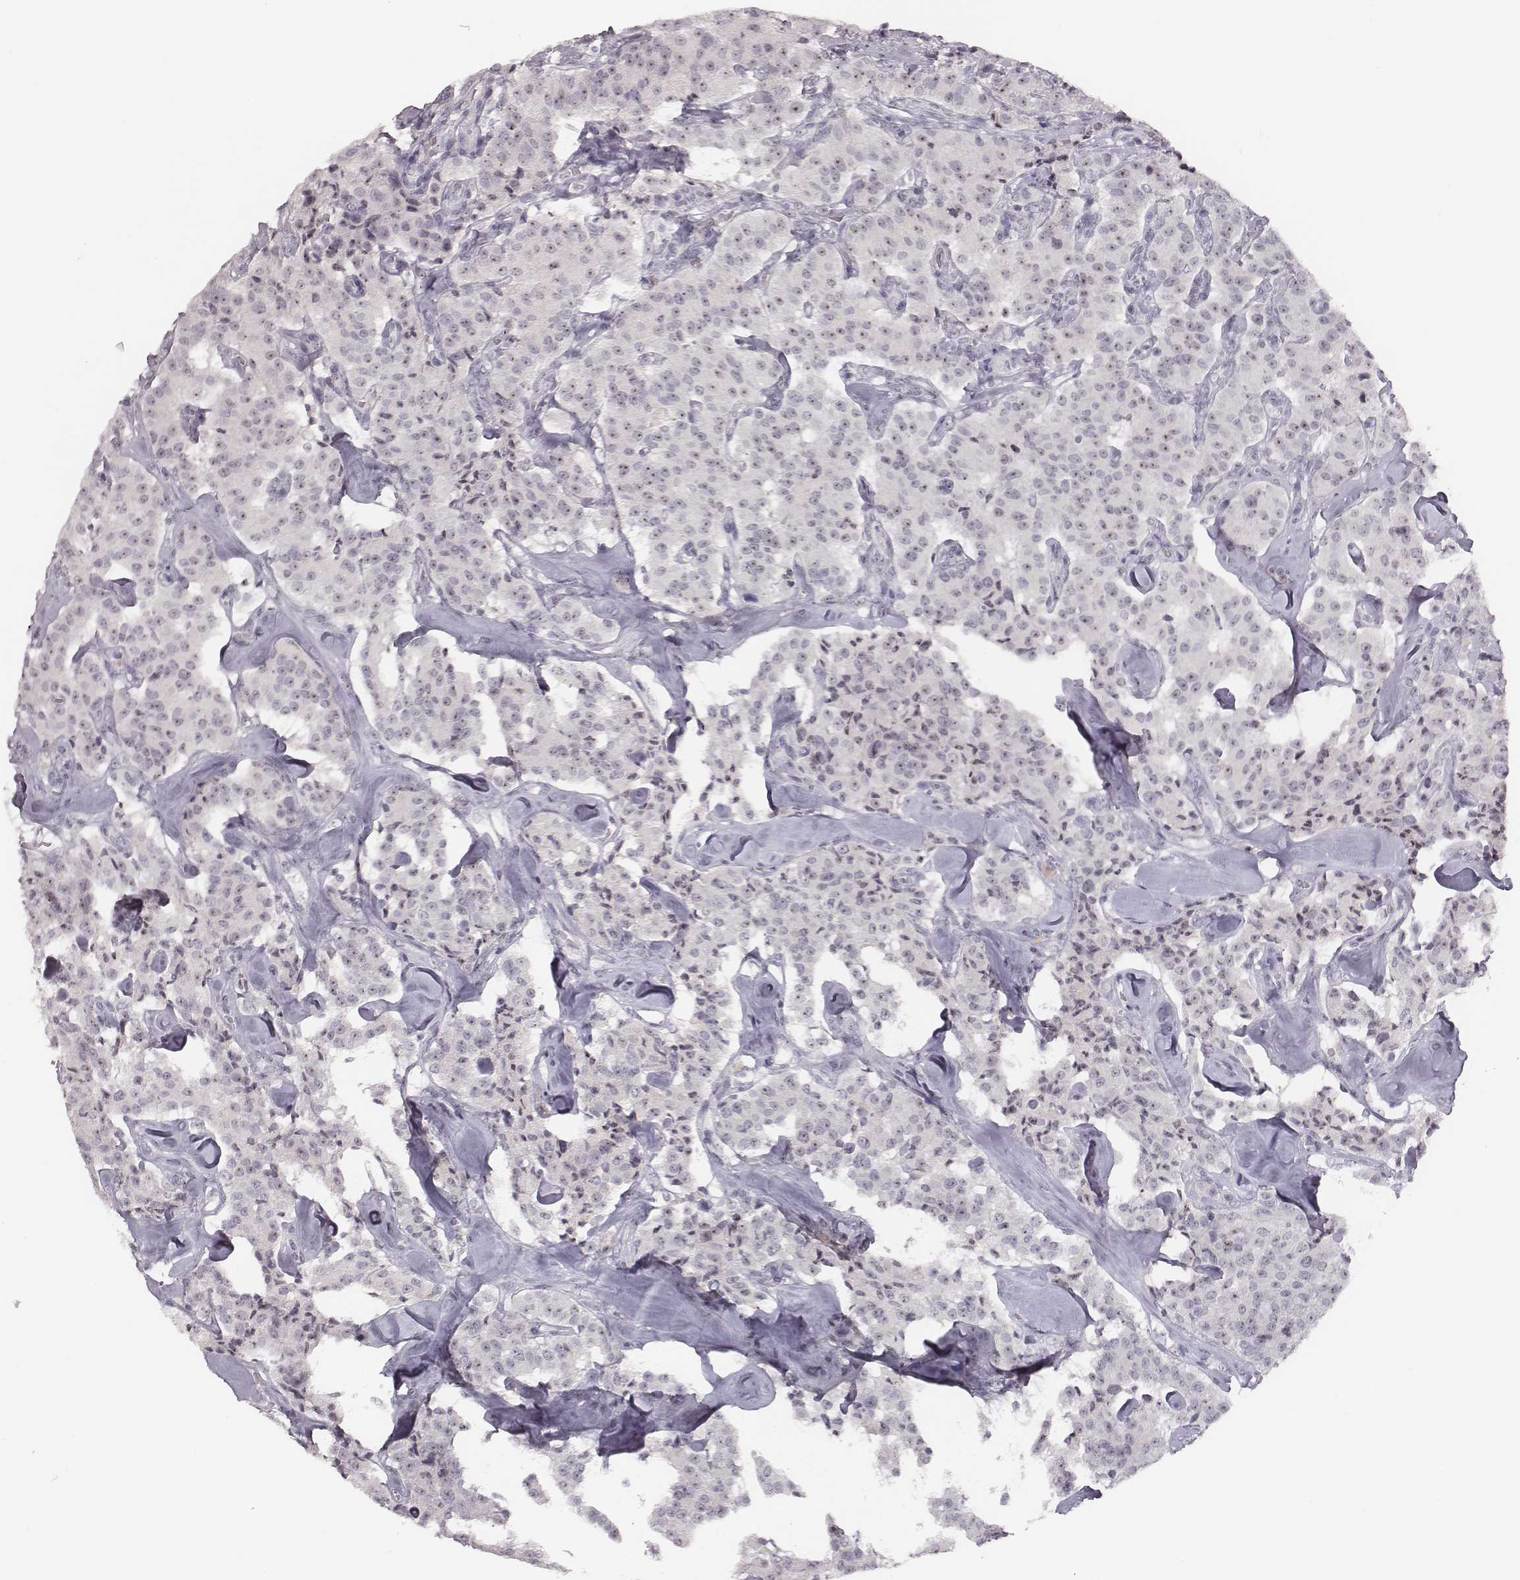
{"staining": {"intensity": "moderate", "quantity": "25%-75%", "location": "nuclear"}, "tissue": "carcinoid", "cell_type": "Tumor cells", "image_type": "cancer", "snomed": [{"axis": "morphology", "description": "Carcinoid, malignant, NOS"}, {"axis": "topography", "description": "Pancreas"}], "caption": "Human malignant carcinoid stained with a brown dye reveals moderate nuclear positive positivity in approximately 25%-75% of tumor cells.", "gene": "NIFK", "patient": {"sex": "male", "age": 41}}